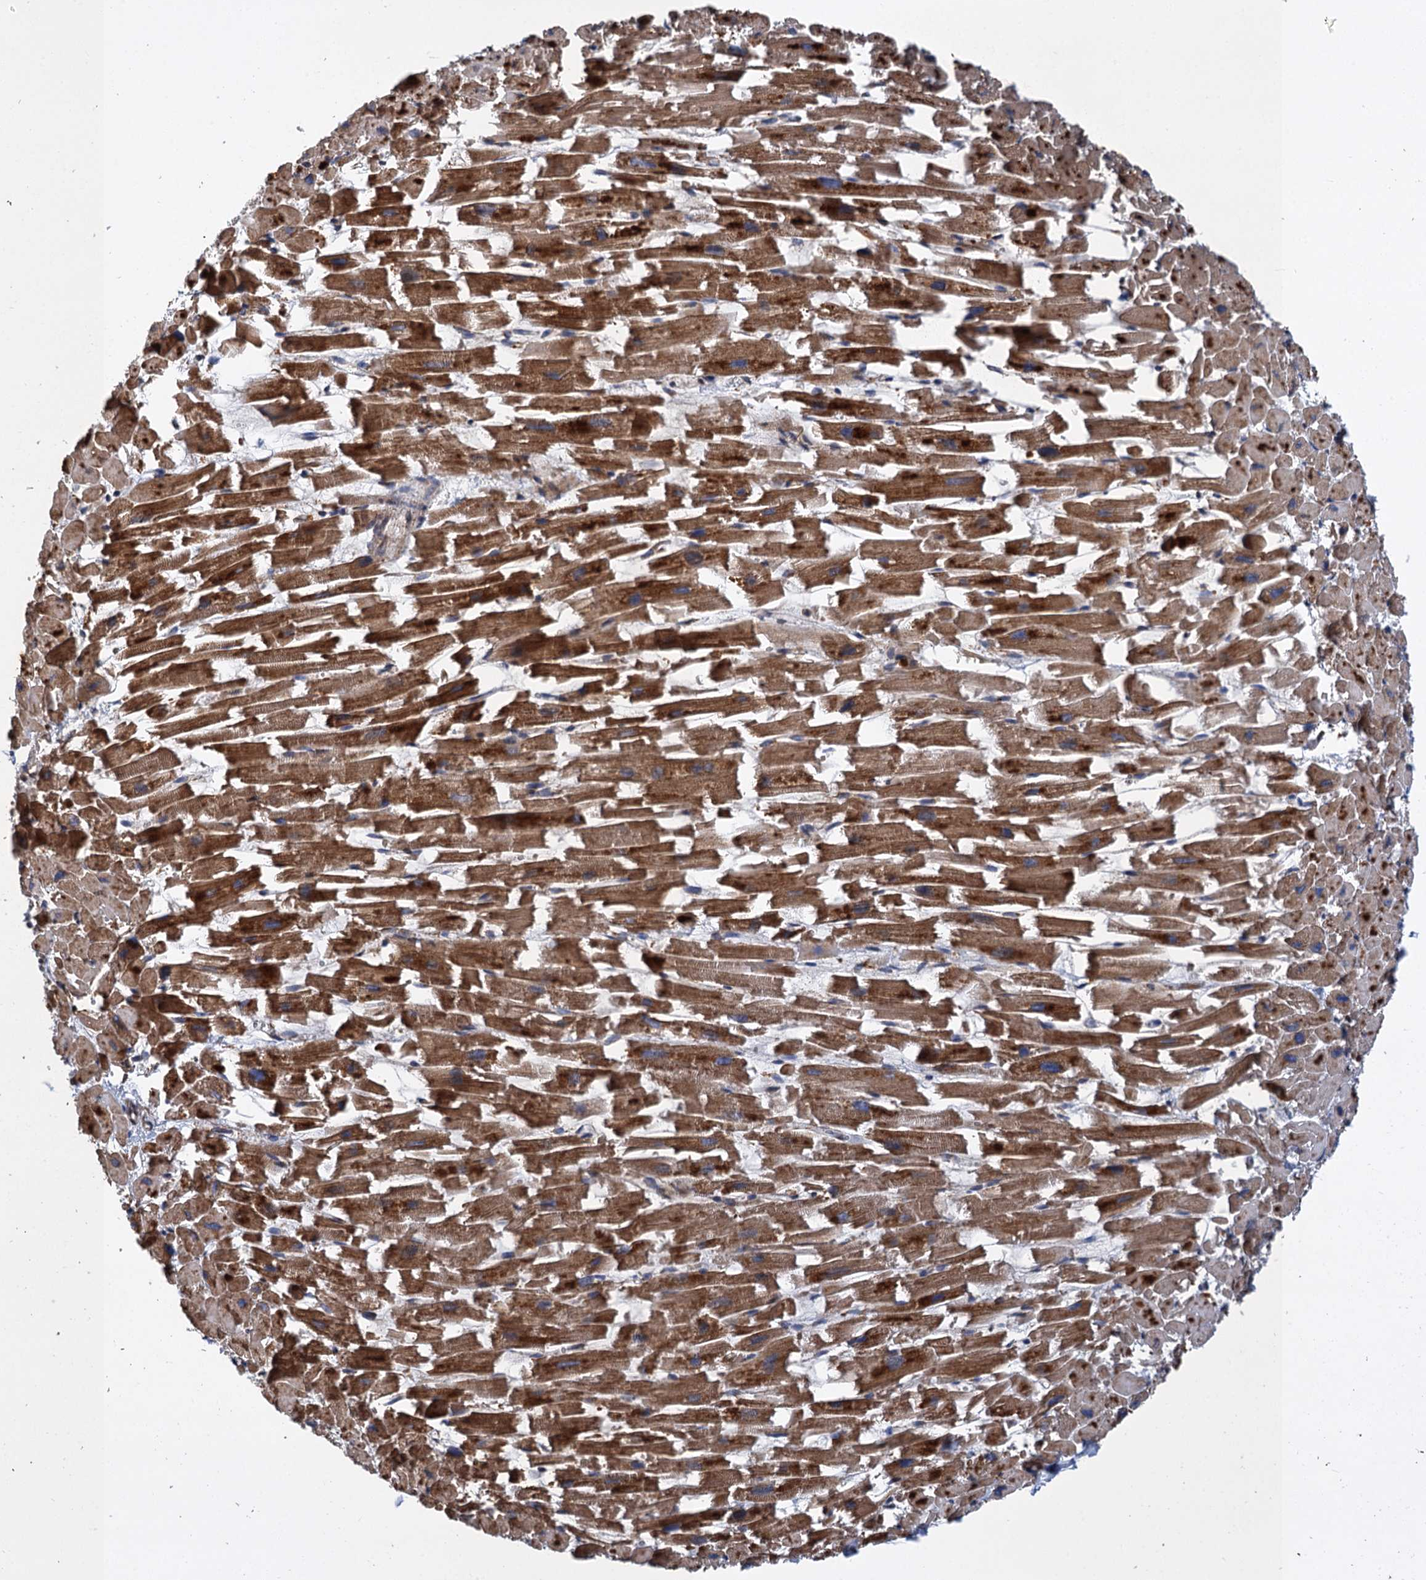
{"staining": {"intensity": "moderate", "quantity": ">75%", "location": "cytoplasmic/membranous"}, "tissue": "heart muscle", "cell_type": "Cardiomyocytes", "image_type": "normal", "snomed": [{"axis": "morphology", "description": "Normal tissue, NOS"}, {"axis": "topography", "description": "Heart"}], "caption": "Immunohistochemistry photomicrograph of benign heart muscle: human heart muscle stained using immunohistochemistry (IHC) displays medium levels of moderate protein expression localized specifically in the cytoplasmic/membranous of cardiomyocytes, appearing as a cytoplasmic/membranous brown color.", "gene": "LINS1", "patient": {"sex": "female", "age": 64}}